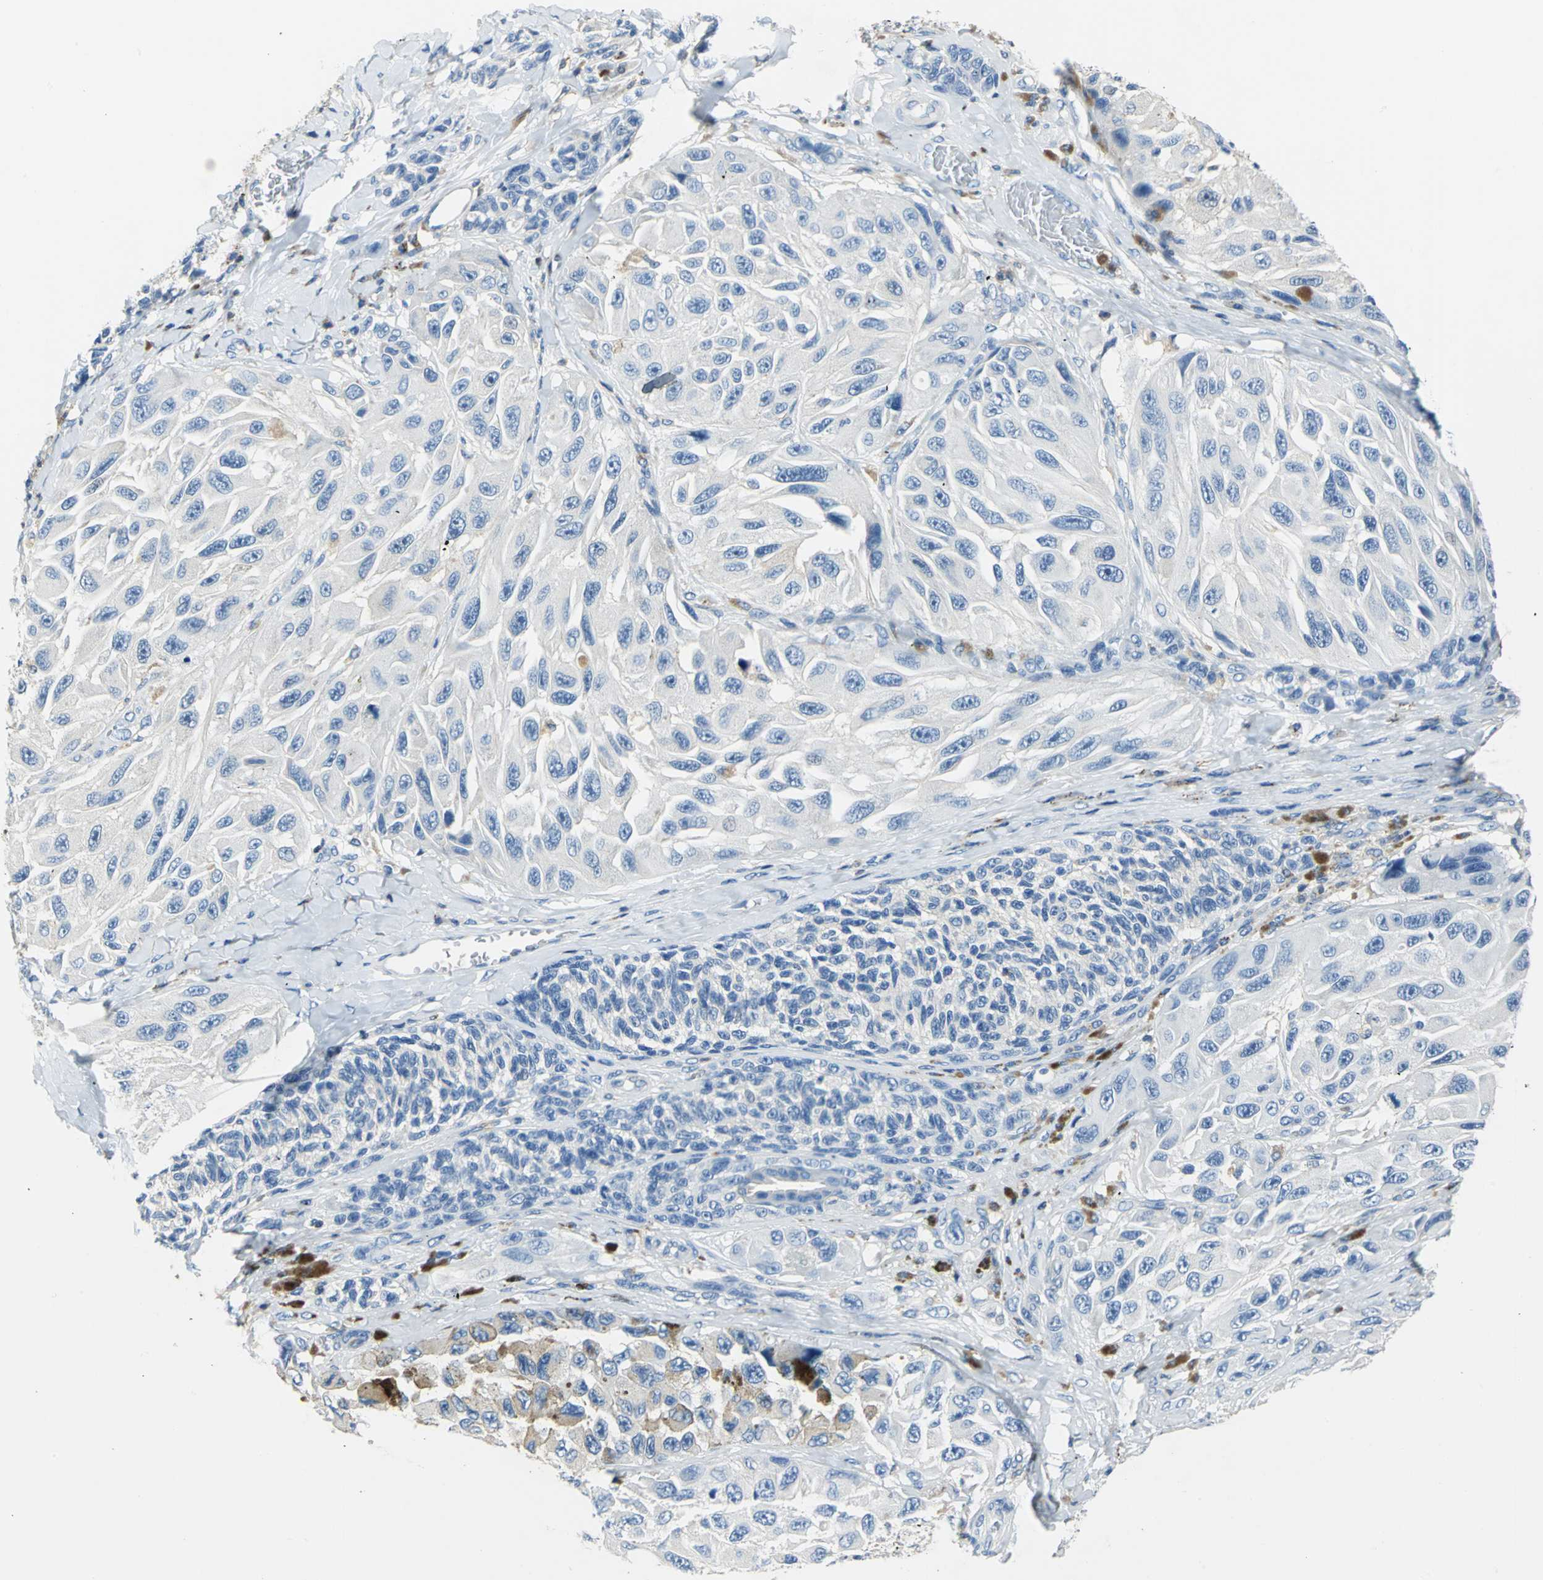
{"staining": {"intensity": "negative", "quantity": "none", "location": "none"}, "tissue": "melanoma", "cell_type": "Tumor cells", "image_type": "cancer", "snomed": [{"axis": "morphology", "description": "Malignant melanoma, NOS"}, {"axis": "topography", "description": "Skin"}], "caption": "High magnification brightfield microscopy of malignant melanoma stained with DAB (3,3'-diaminobenzidine) (brown) and counterstained with hematoxylin (blue): tumor cells show no significant staining. (DAB IHC, high magnification).", "gene": "SEPTIN6", "patient": {"sex": "female", "age": 73}}